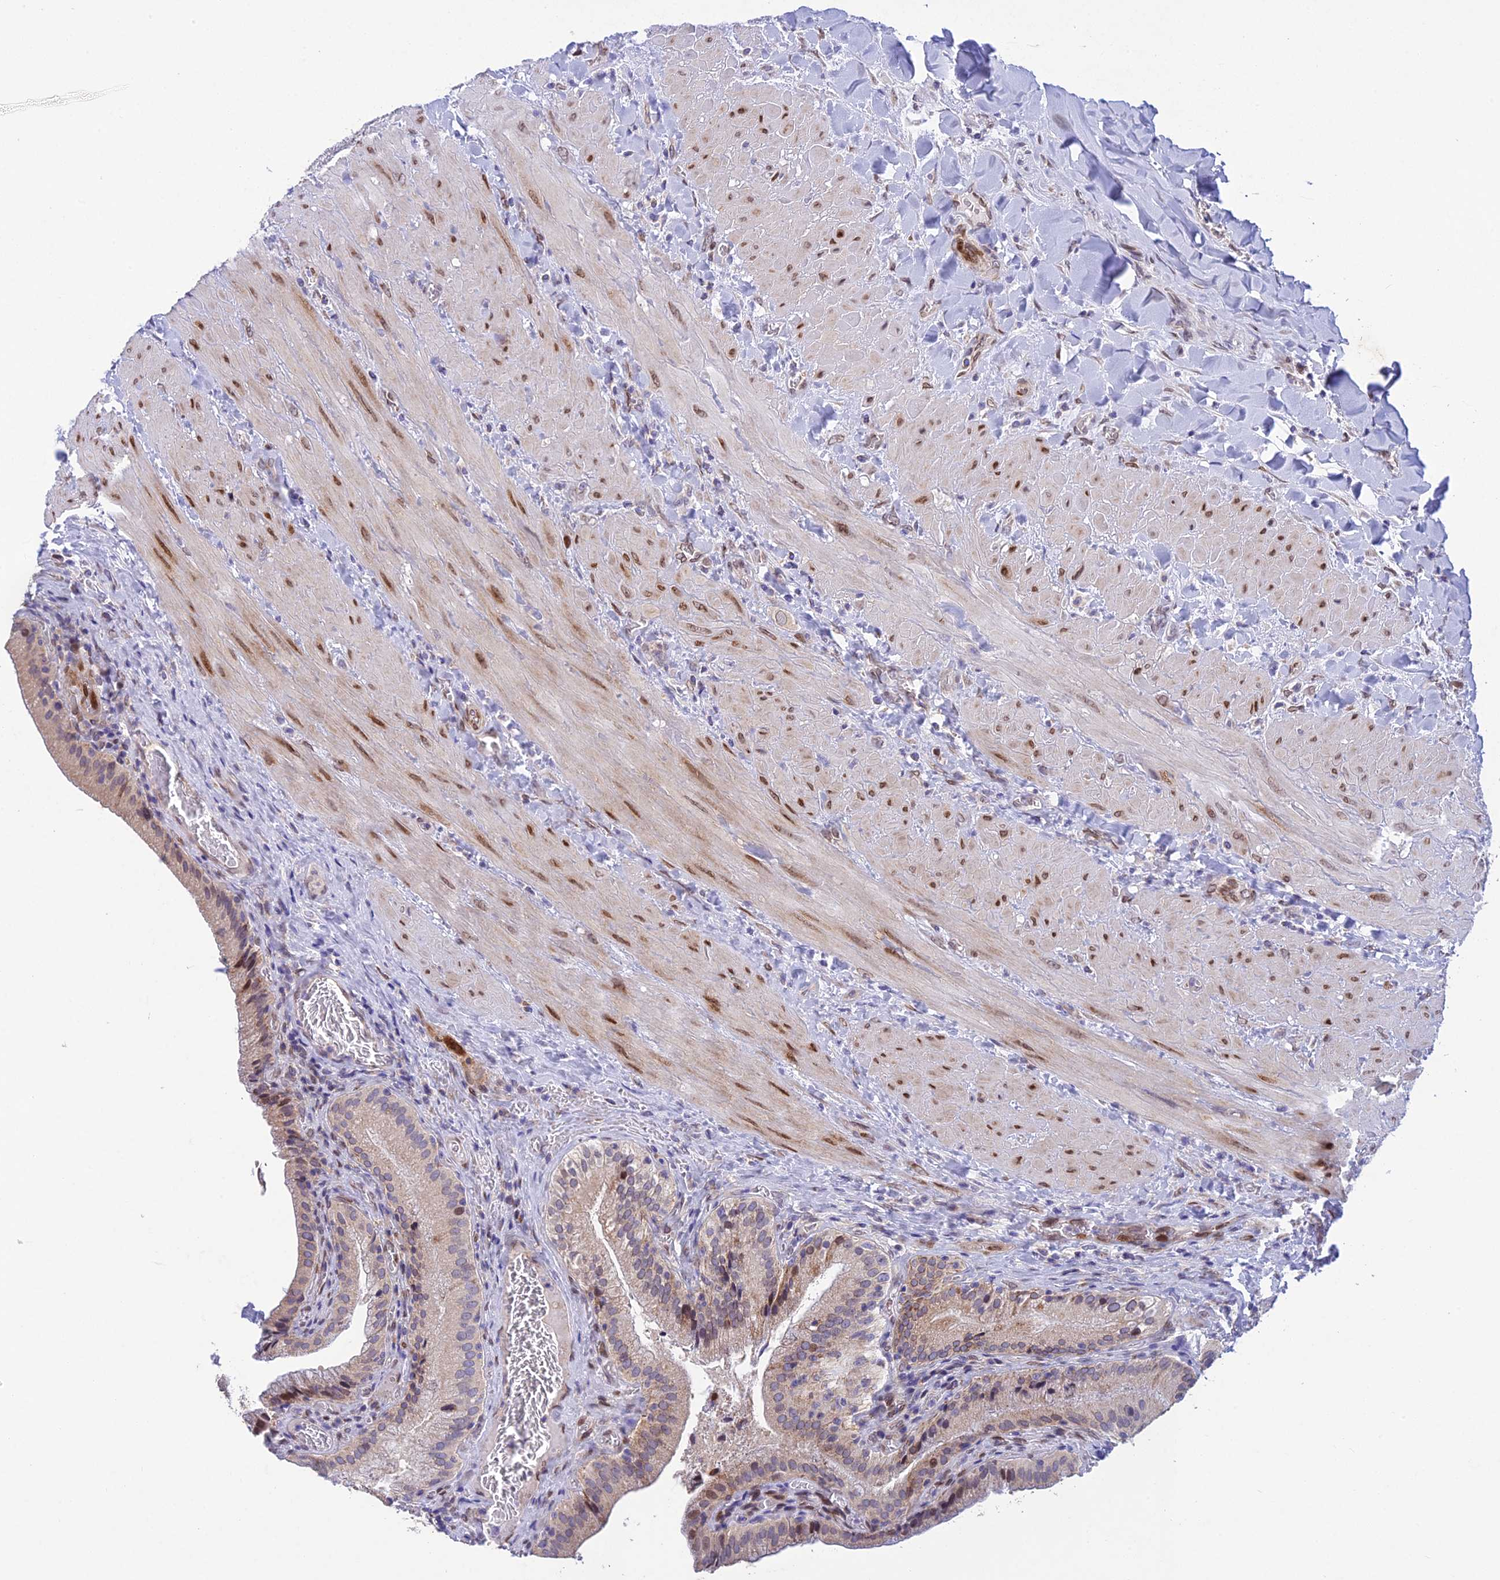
{"staining": {"intensity": "moderate", "quantity": ">75%", "location": "cytoplasmic/membranous"}, "tissue": "gallbladder", "cell_type": "Glandular cells", "image_type": "normal", "snomed": [{"axis": "morphology", "description": "Normal tissue, NOS"}, {"axis": "topography", "description": "Gallbladder"}], "caption": "Immunohistochemistry photomicrograph of normal gallbladder: gallbladder stained using immunohistochemistry (IHC) exhibits medium levels of moderate protein expression localized specifically in the cytoplasmic/membranous of glandular cells, appearing as a cytoplasmic/membranous brown color.", "gene": "MGAT2", "patient": {"sex": "male", "age": 24}}